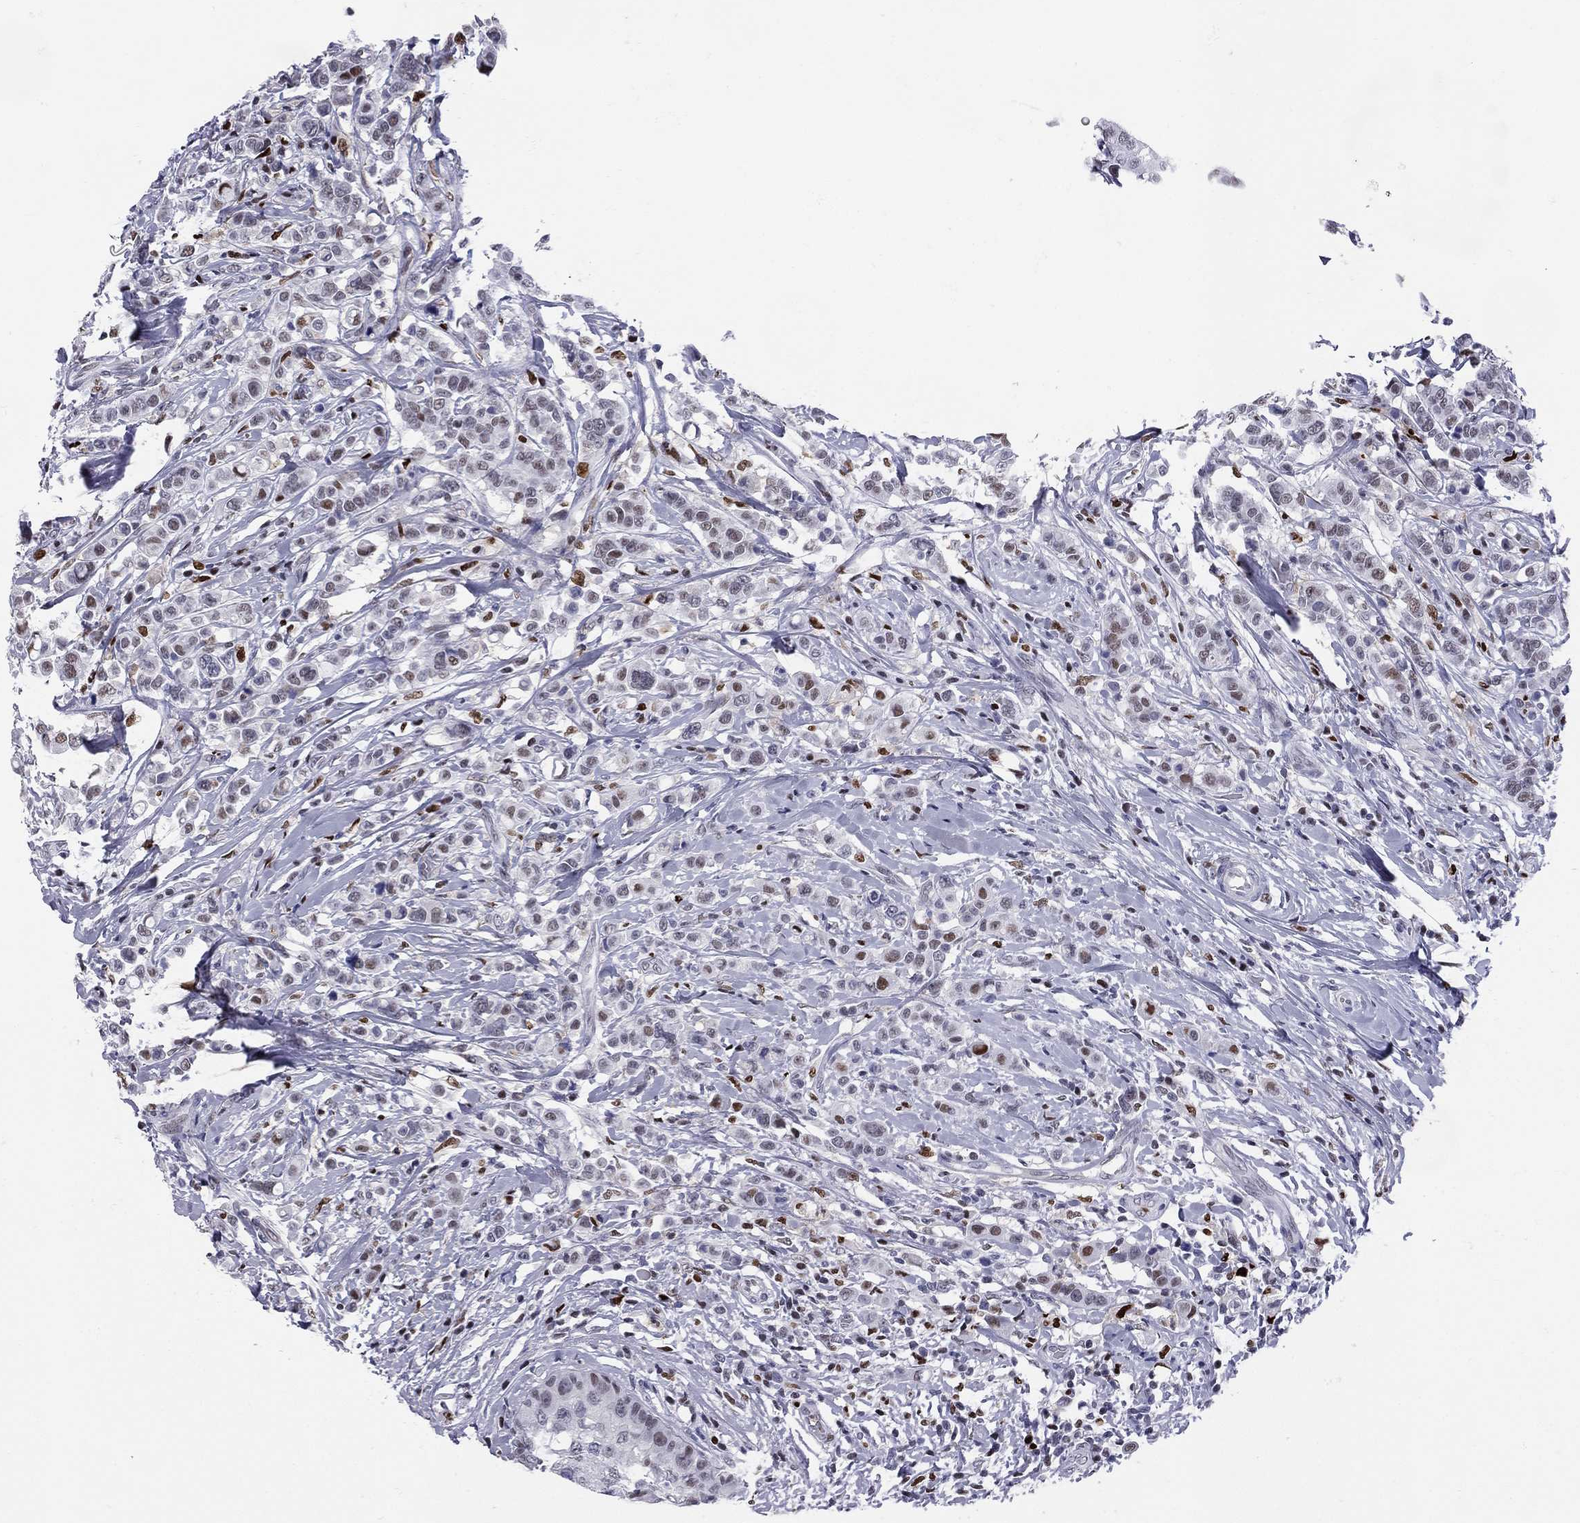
{"staining": {"intensity": "strong", "quantity": "<25%", "location": "nuclear"}, "tissue": "breast cancer", "cell_type": "Tumor cells", "image_type": "cancer", "snomed": [{"axis": "morphology", "description": "Duct carcinoma"}, {"axis": "topography", "description": "Breast"}], "caption": "DAB immunohistochemical staining of human breast cancer shows strong nuclear protein positivity in approximately <25% of tumor cells.", "gene": "PCGF3", "patient": {"sex": "female", "age": 27}}